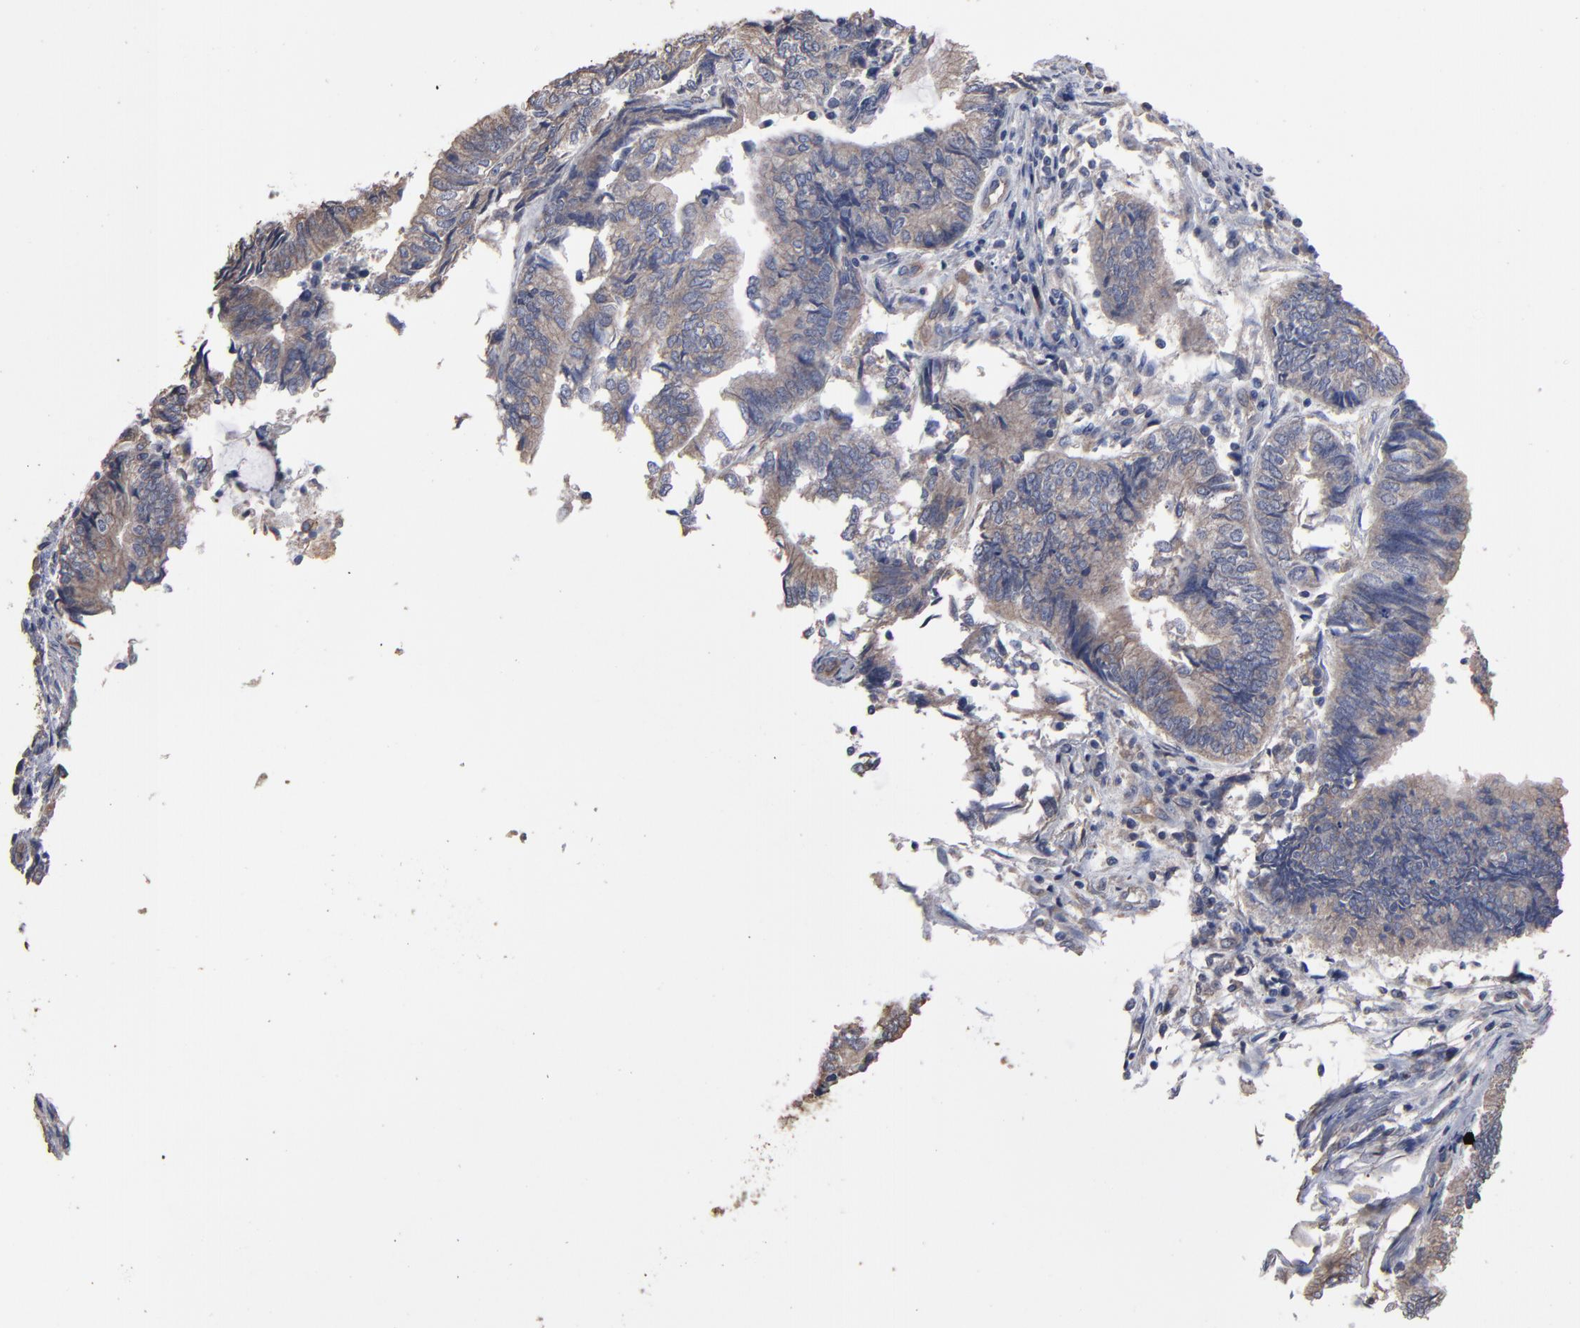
{"staining": {"intensity": "weak", "quantity": ">75%", "location": "cytoplasmic/membranous"}, "tissue": "endometrial cancer", "cell_type": "Tumor cells", "image_type": "cancer", "snomed": [{"axis": "morphology", "description": "Adenocarcinoma, NOS"}, {"axis": "topography", "description": "Uterus"}, {"axis": "topography", "description": "Endometrium"}], "caption": "Immunohistochemical staining of human endometrial cancer (adenocarcinoma) displays weak cytoplasmic/membranous protein staining in approximately >75% of tumor cells. (DAB (3,3'-diaminobenzidine) IHC, brown staining for protein, blue staining for nuclei).", "gene": "DMD", "patient": {"sex": "female", "age": 70}}